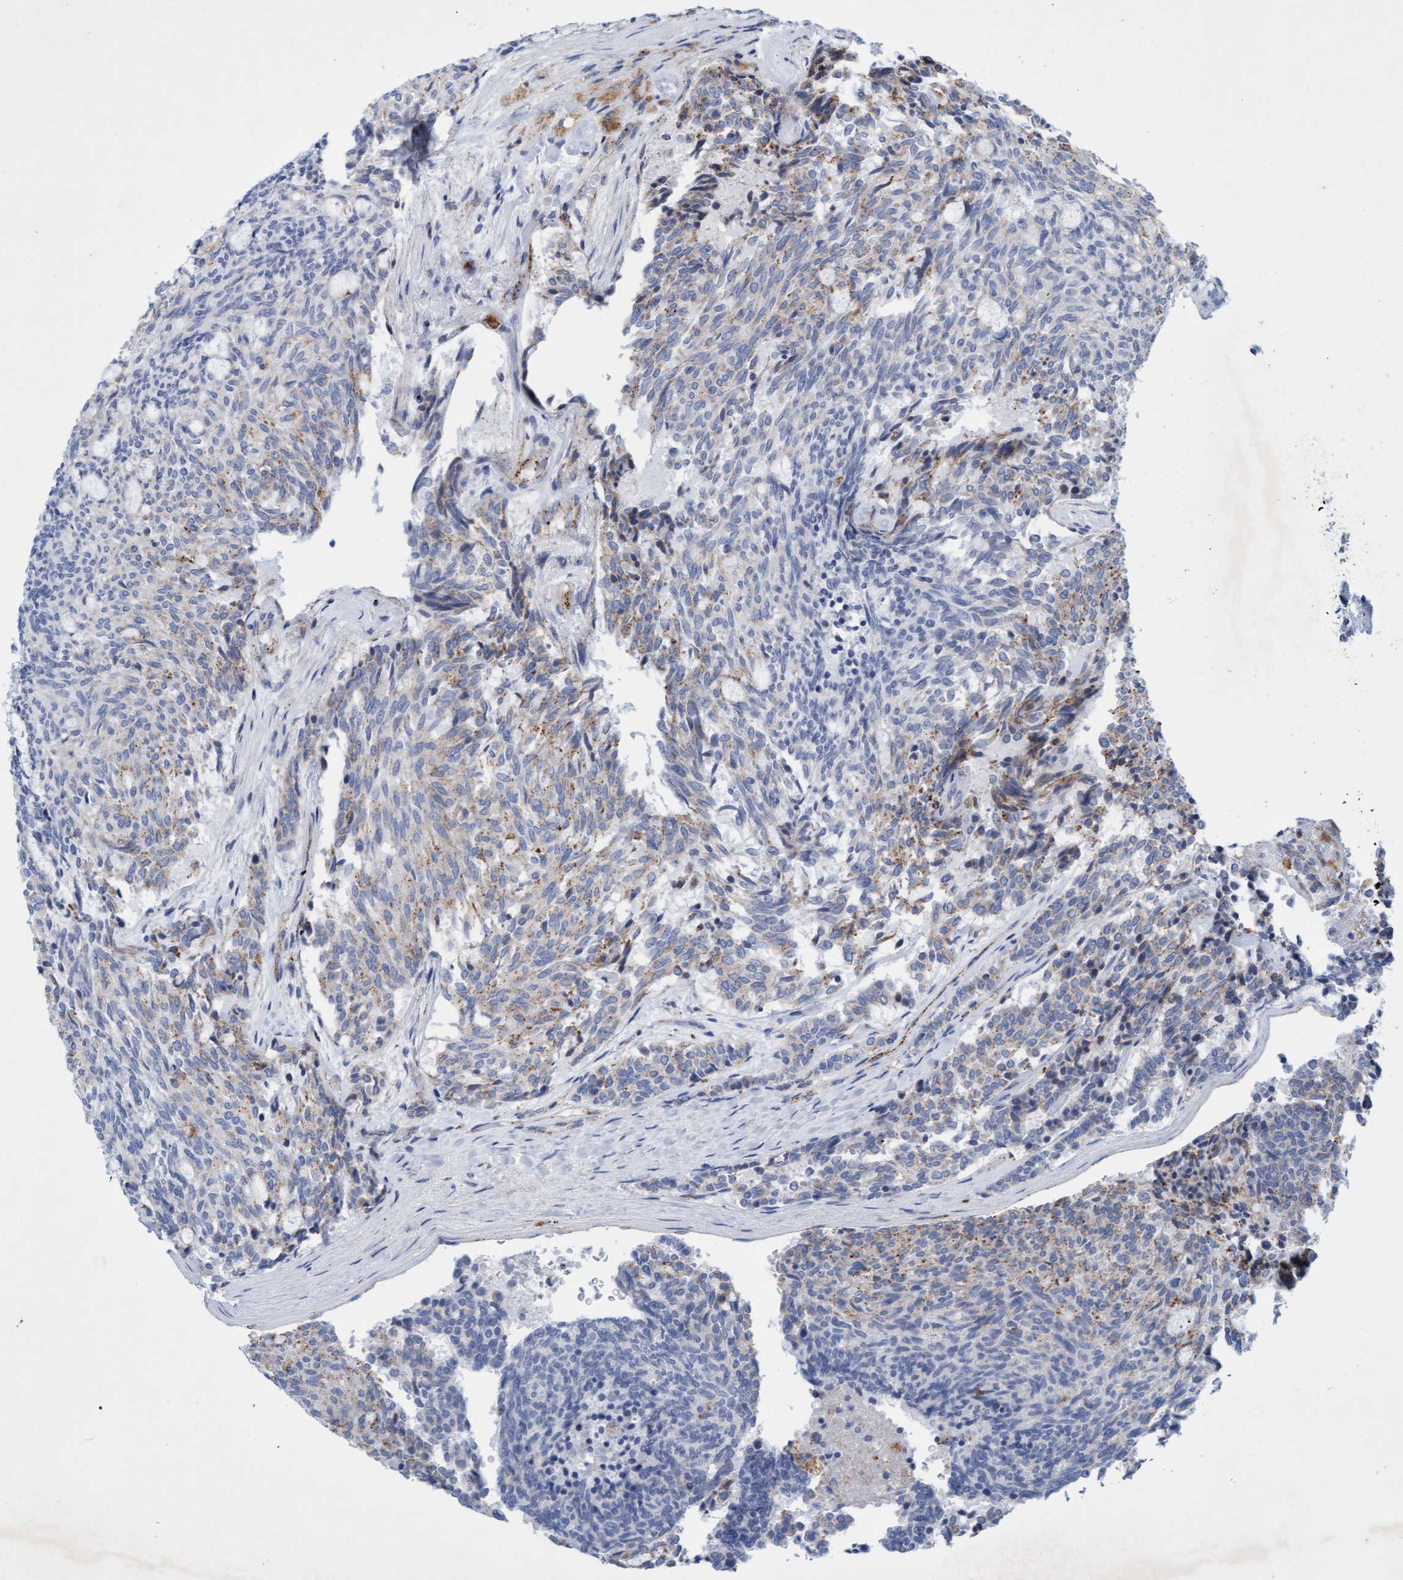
{"staining": {"intensity": "moderate", "quantity": "<25%", "location": "cytoplasmic/membranous"}, "tissue": "carcinoid", "cell_type": "Tumor cells", "image_type": "cancer", "snomed": [{"axis": "morphology", "description": "Carcinoid, malignant, NOS"}, {"axis": "topography", "description": "Pancreas"}], "caption": "A histopathology image showing moderate cytoplasmic/membranous positivity in about <25% of tumor cells in carcinoid, as visualized by brown immunohistochemical staining.", "gene": "SGSH", "patient": {"sex": "female", "age": 54}}